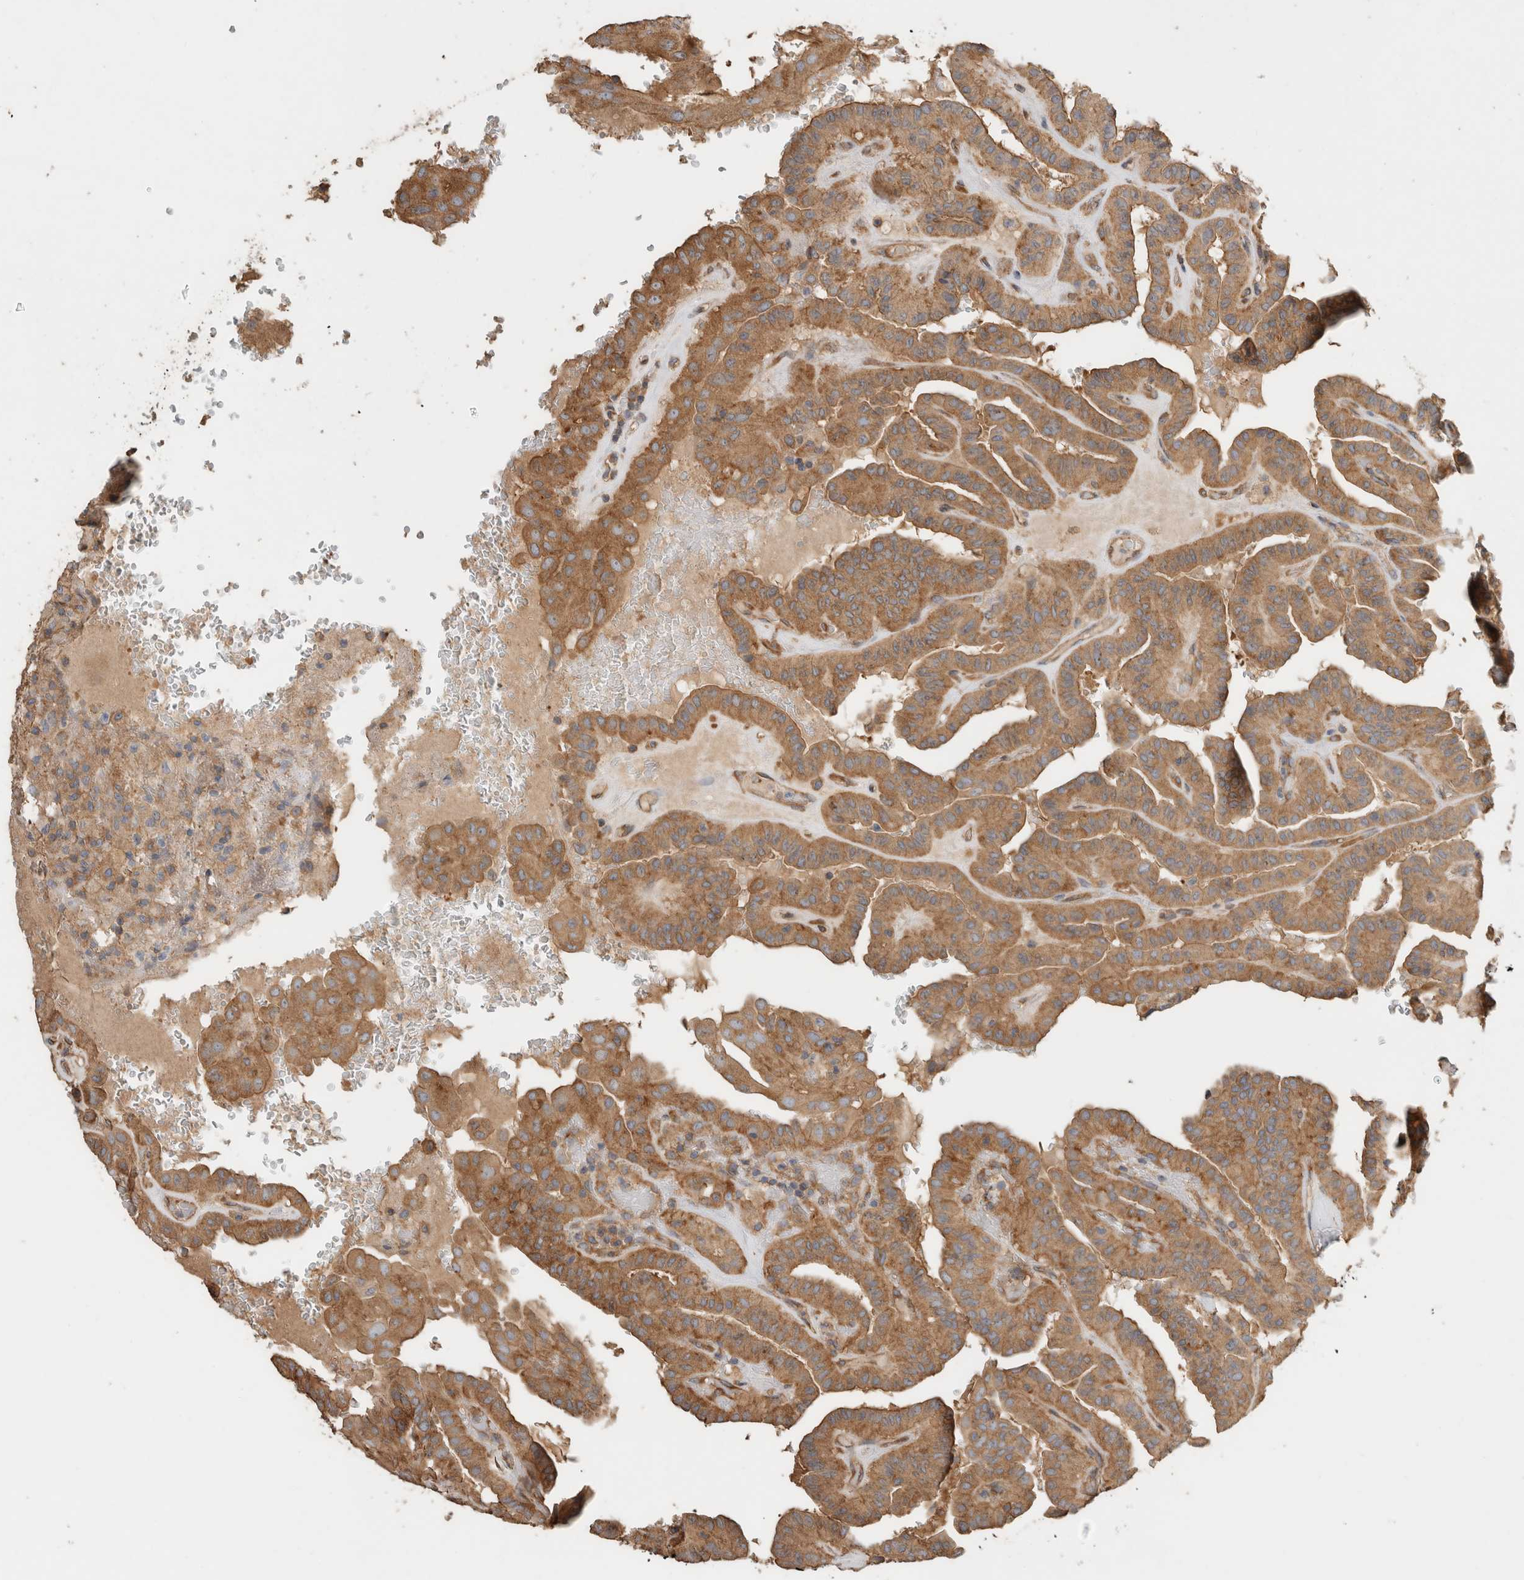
{"staining": {"intensity": "moderate", "quantity": ">75%", "location": "cytoplasmic/membranous"}, "tissue": "thyroid cancer", "cell_type": "Tumor cells", "image_type": "cancer", "snomed": [{"axis": "morphology", "description": "Papillary adenocarcinoma, NOS"}, {"axis": "topography", "description": "Thyroid gland"}], "caption": "Protein staining displays moderate cytoplasmic/membranous expression in approximately >75% of tumor cells in papillary adenocarcinoma (thyroid).", "gene": "EIF4G3", "patient": {"sex": "male", "age": 77}}